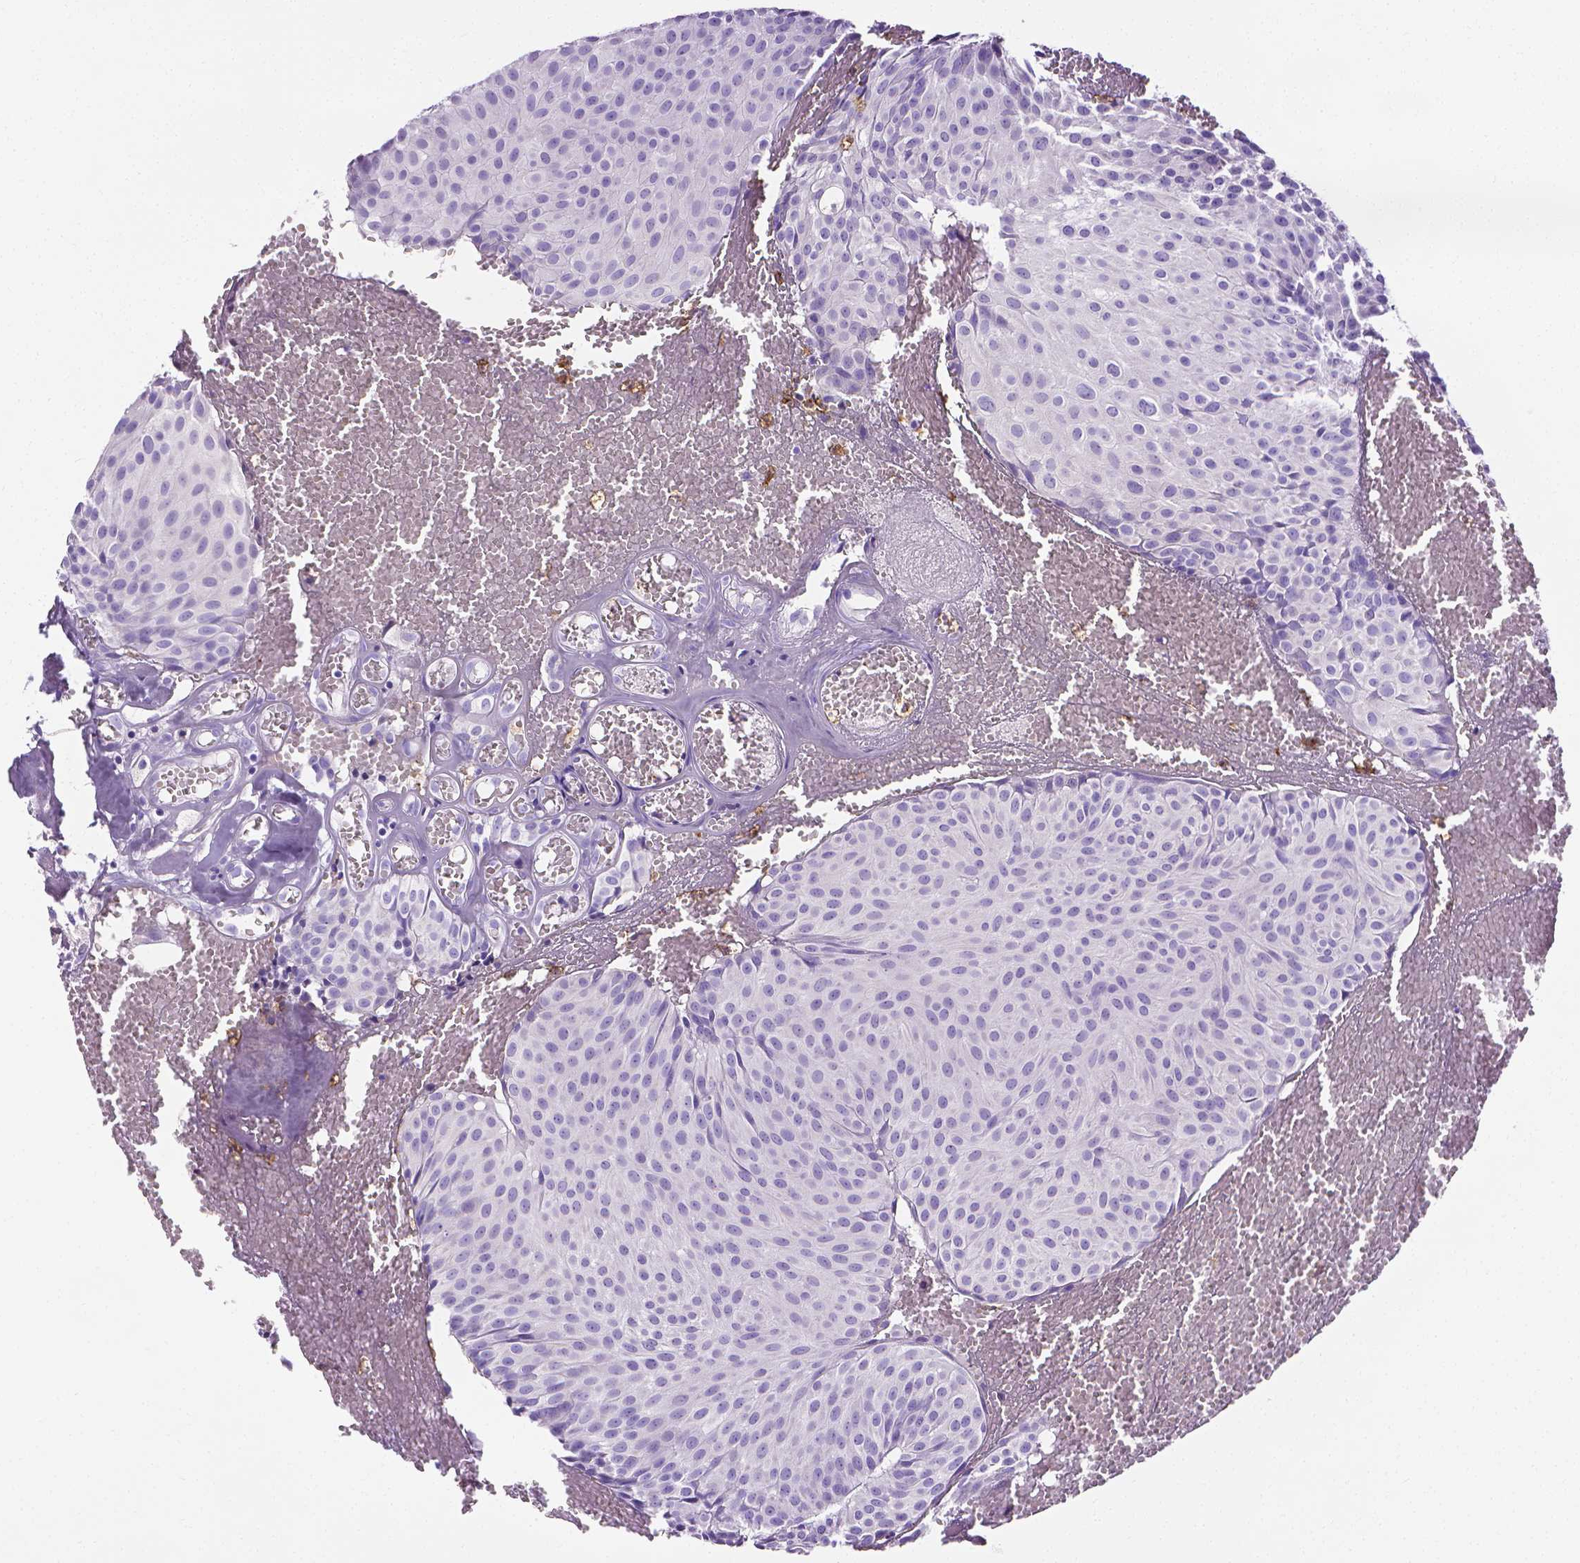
{"staining": {"intensity": "negative", "quantity": "none", "location": "none"}, "tissue": "urothelial cancer", "cell_type": "Tumor cells", "image_type": "cancer", "snomed": [{"axis": "morphology", "description": "Urothelial carcinoma, Low grade"}, {"axis": "topography", "description": "Urinary bladder"}], "caption": "The image demonstrates no staining of tumor cells in urothelial carcinoma (low-grade).", "gene": "MMP9", "patient": {"sex": "male", "age": 63}}